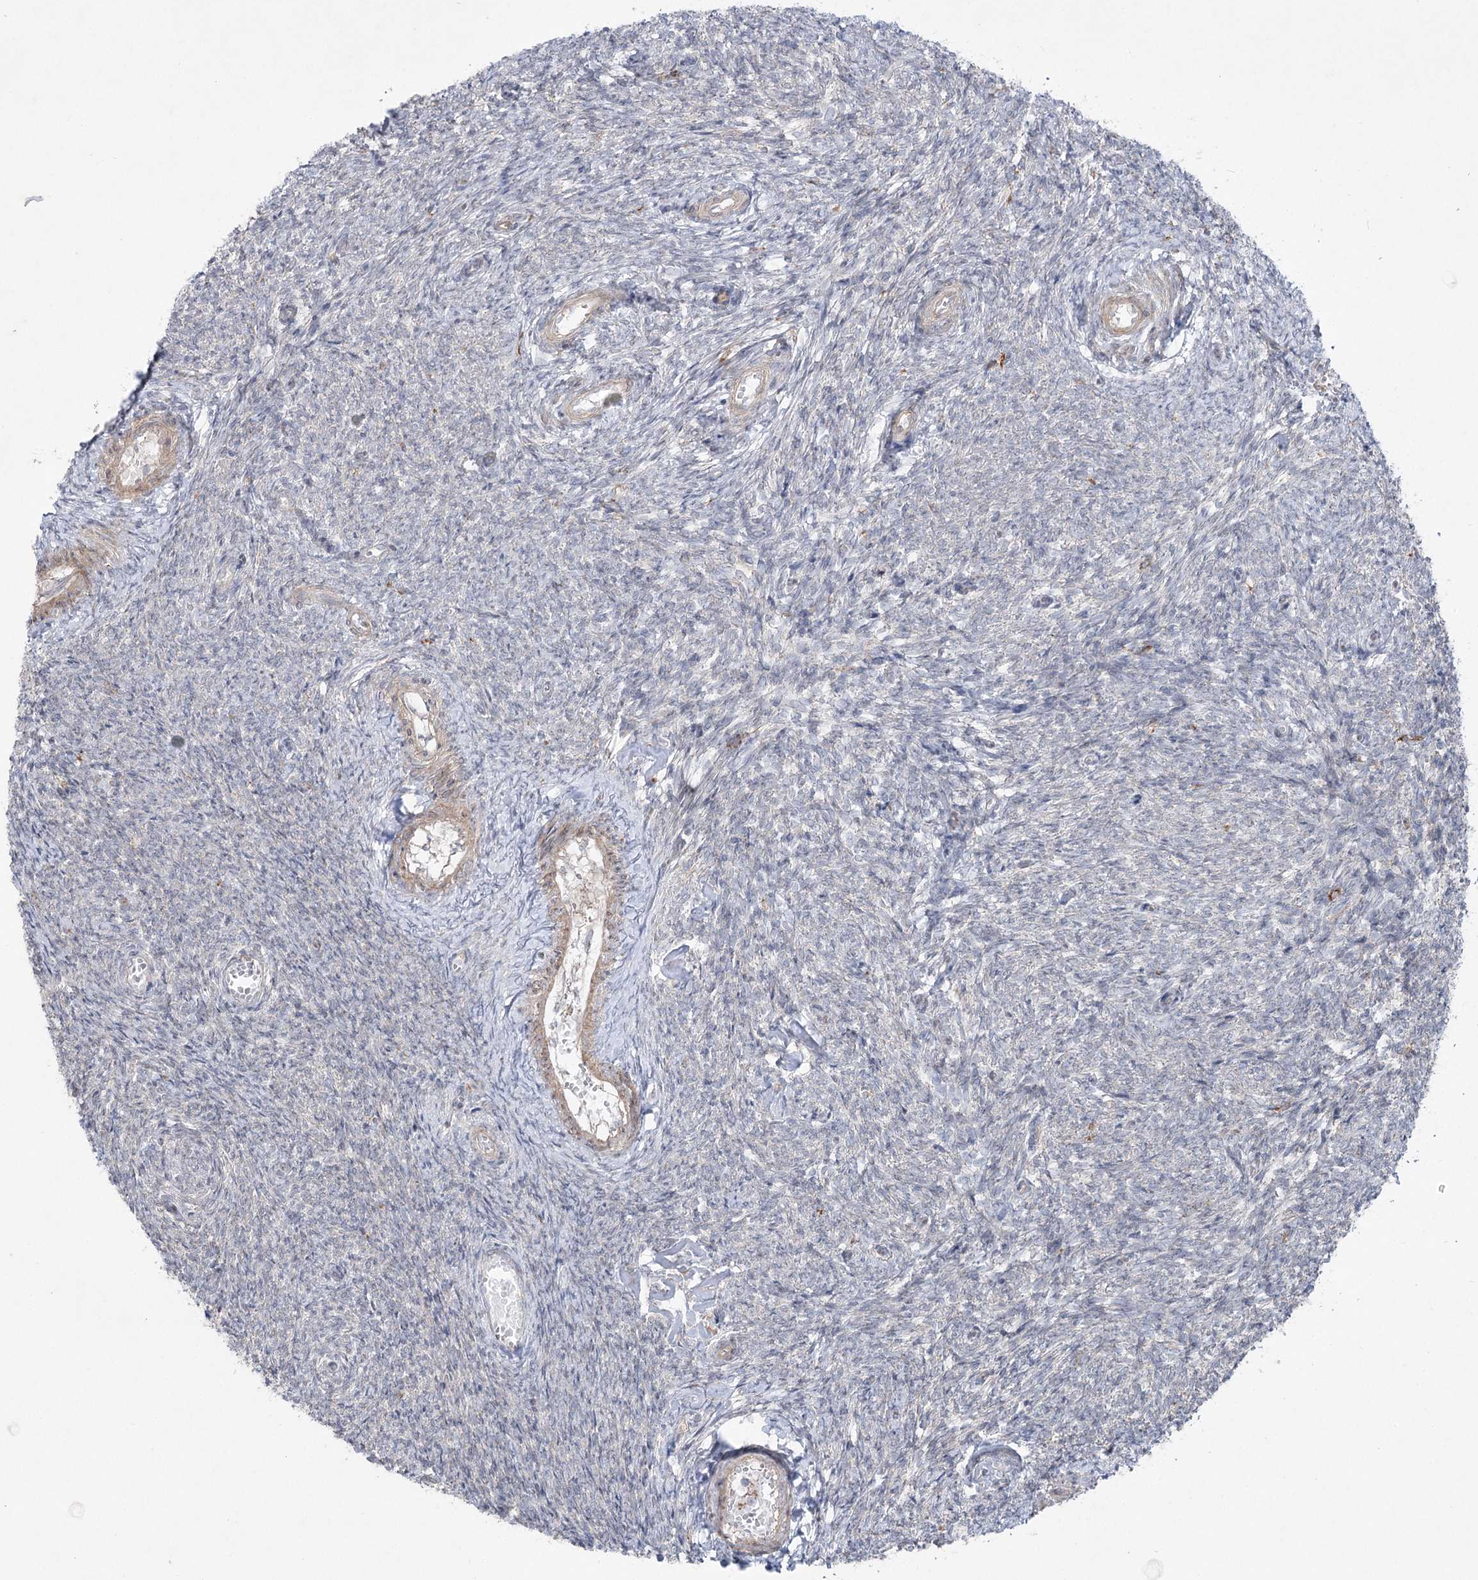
{"staining": {"intensity": "negative", "quantity": "none", "location": "none"}, "tissue": "ovary", "cell_type": "Follicle cells", "image_type": "normal", "snomed": [{"axis": "morphology", "description": "Normal tissue, NOS"}, {"axis": "topography", "description": "Ovary"}], "caption": "The image reveals no significant positivity in follicle cells of ovary.", "gene": "SCN11A", "patient": {"sex": "female", "age": 44}}